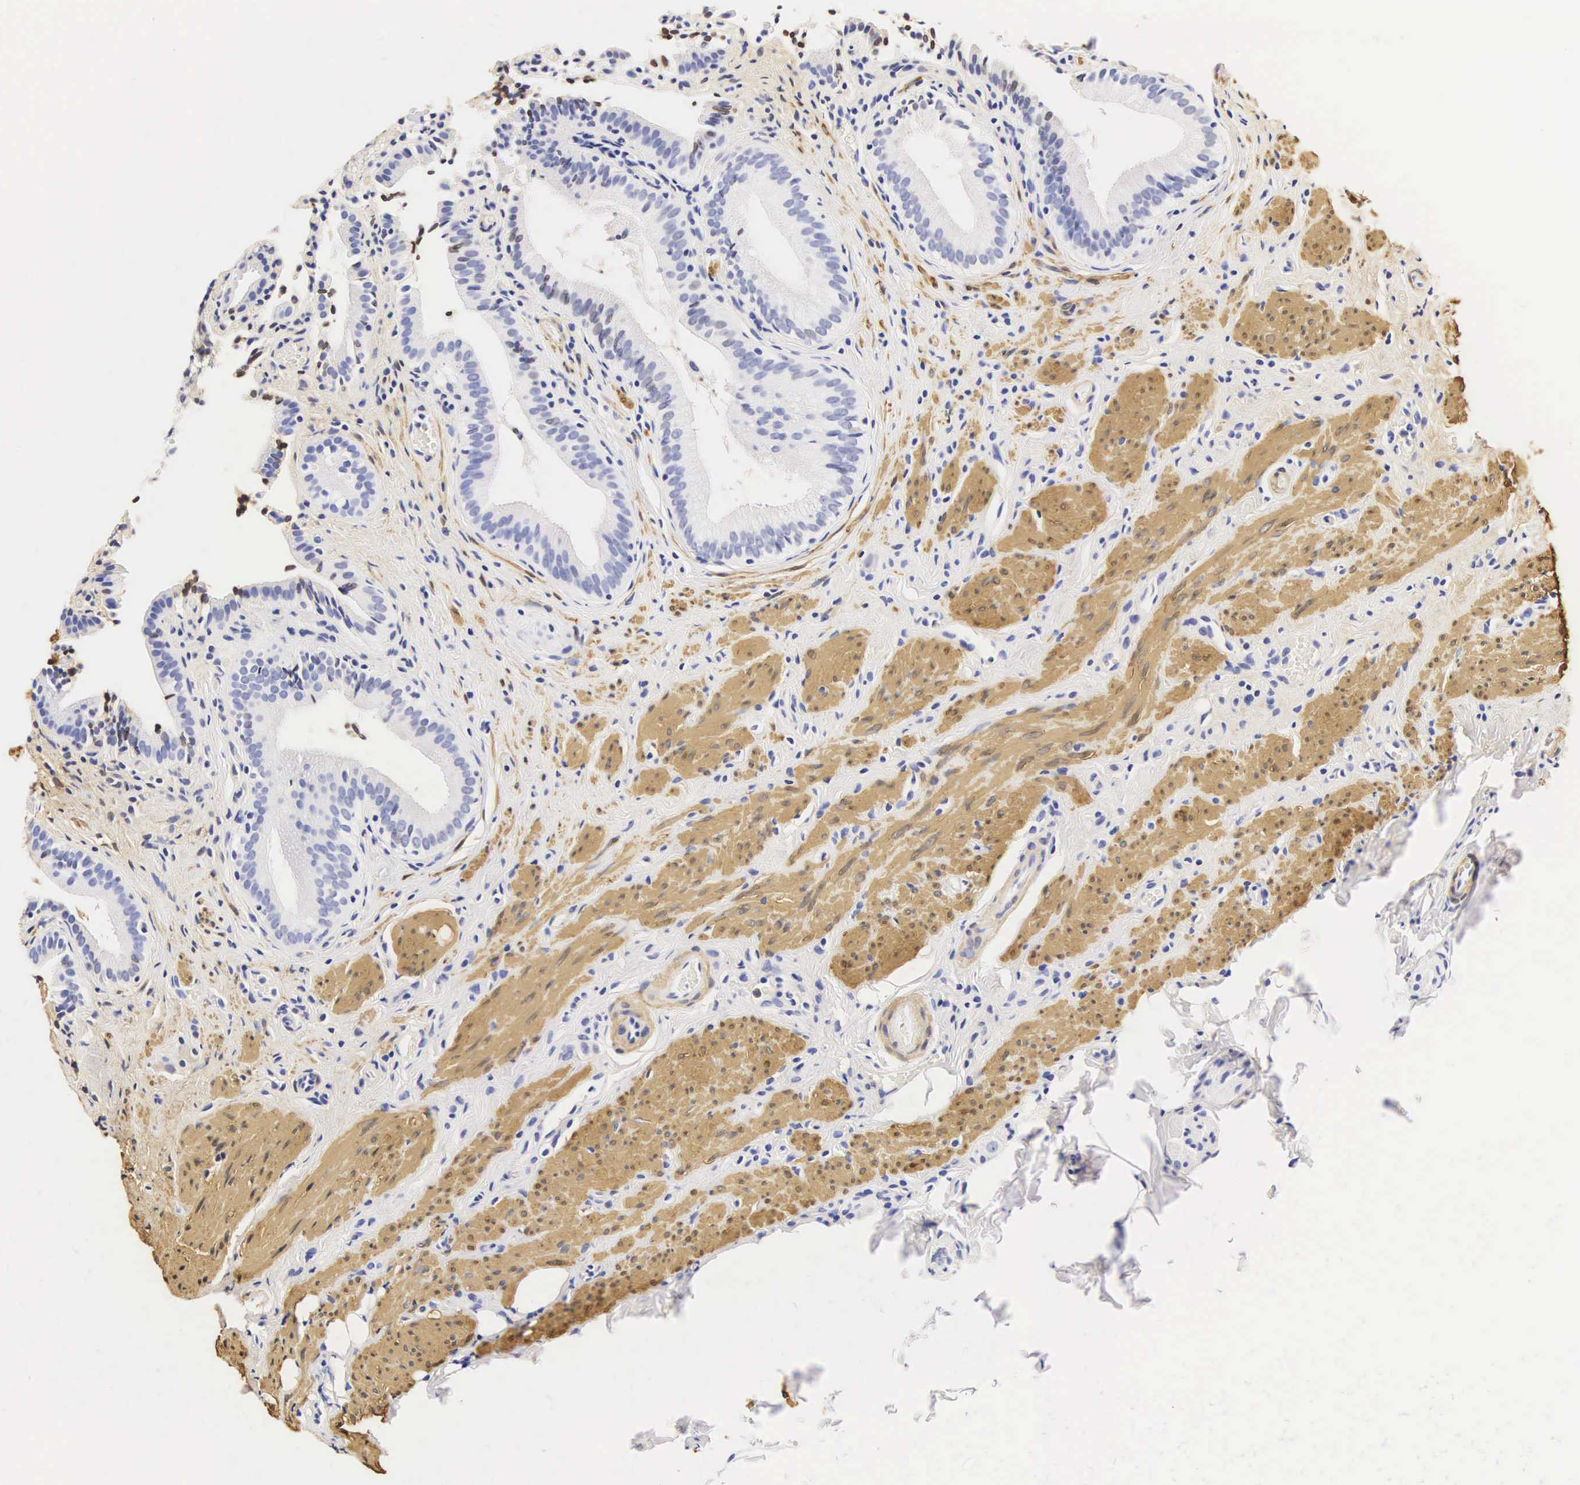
{"staining": {"intensity": "negative", "quantity": "none", "location": "none"}, "tissue": "gallbladder", "cell_type": "Glandular cells", "image_type": "normal", "snomed": [{"axis": "morphology", "description": "Normal tissue, NOS"}, {"axis": "topography", "description": "Gallbladder"}], "caption": "DAB immunohistochemical staining of benign human gallbladder shows no significant expression in glandular cells.", "gene": "CNN1", "patient": {"sex": "female", "age": 44}}